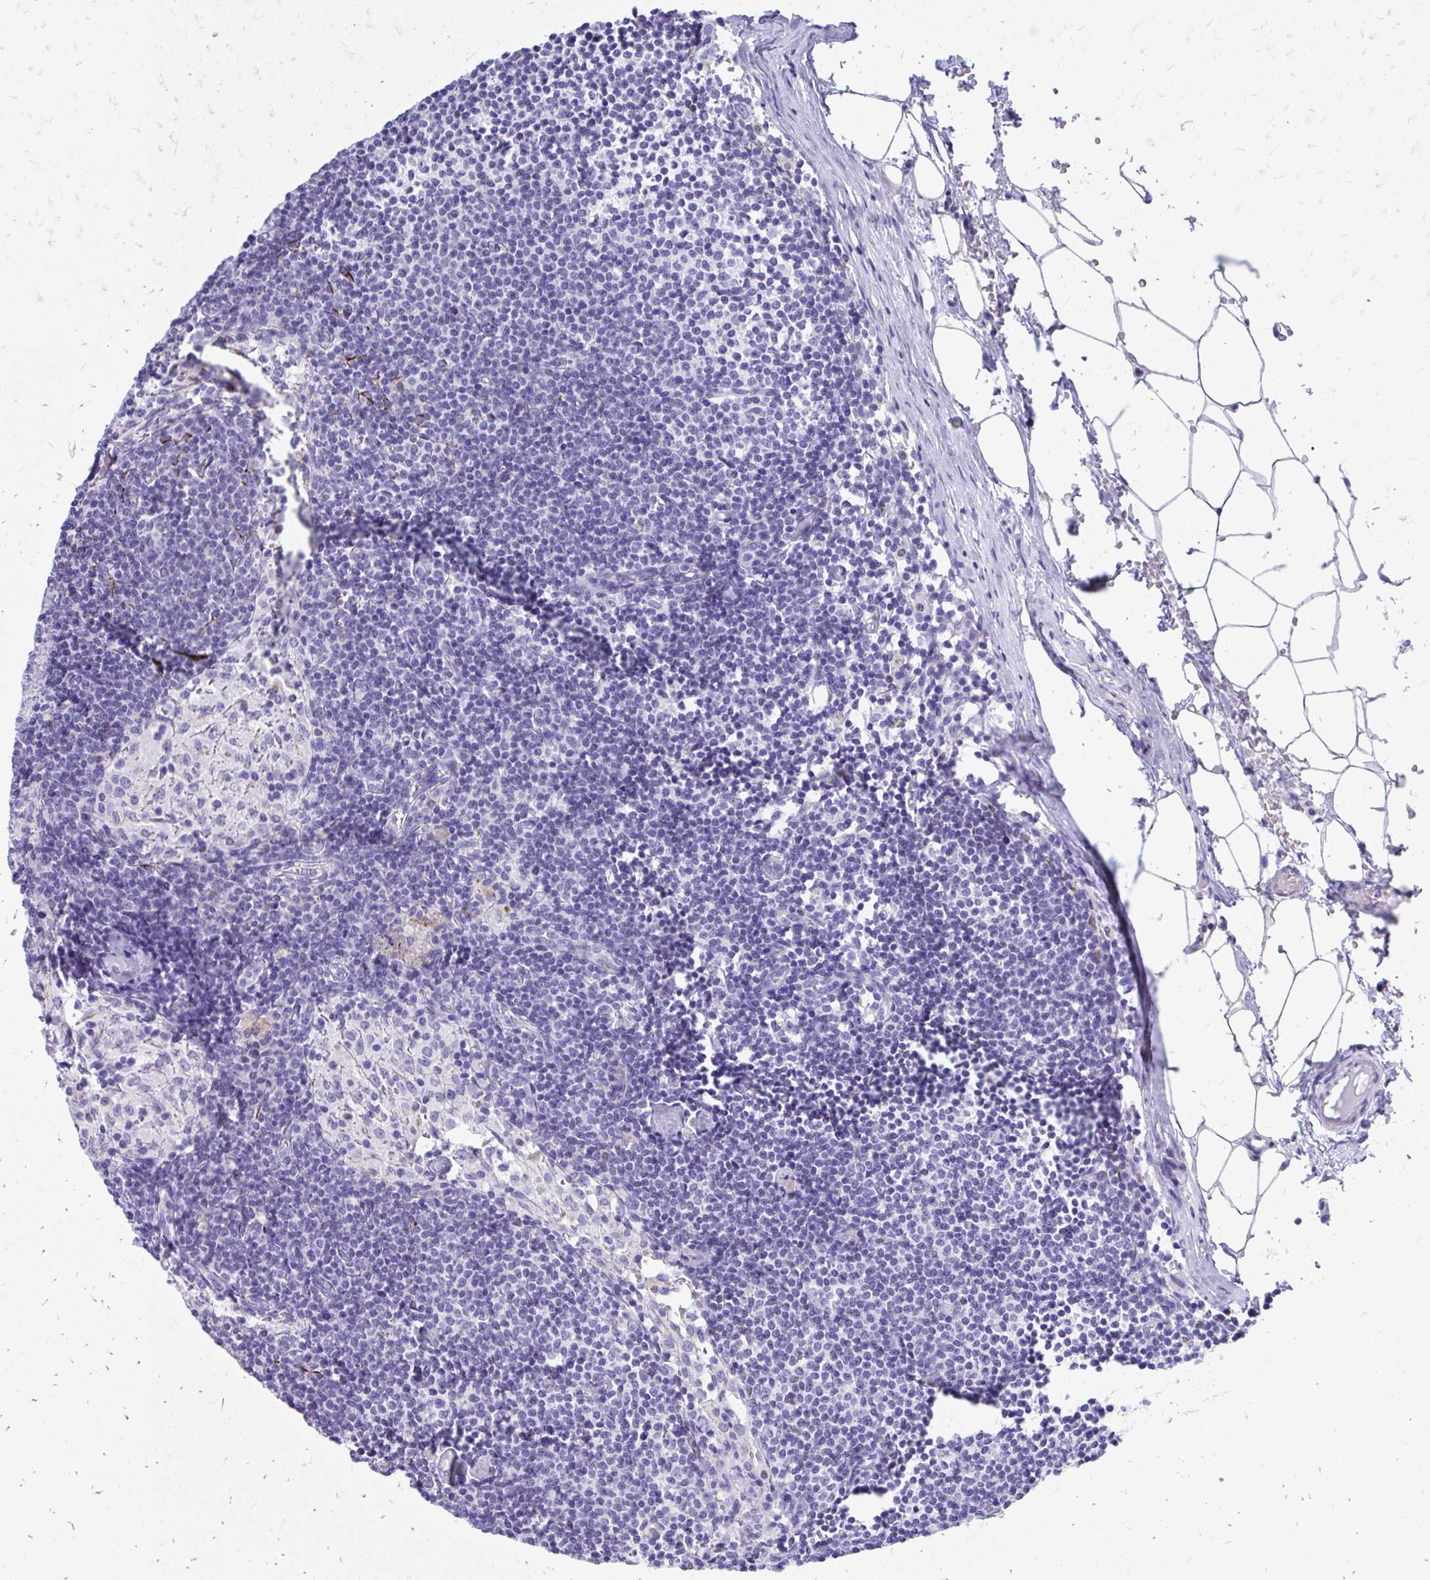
{"staining": {"intensity": "negative", "quantity": "none", "location": "none"}, "tissue": "lymph node", "cell_type": "Germinal center cells", "image_type": "normal", "snomed": [{"axis": "morphology", "description": "Normal tissue, NOS"}, {"axis": "topography", "description": "Lymph node"}], "caption": "IHC image of unremarkable lymph node stained for a protein (brown), which exhibits no expression in germinal center cells. (Brightfield microscopy of DAB (3,3'-diaminobenzidine) immunohistochemistry at high magnification).", "gene": "ZNF699", "patient": {"sex": "male", "age": 49}}